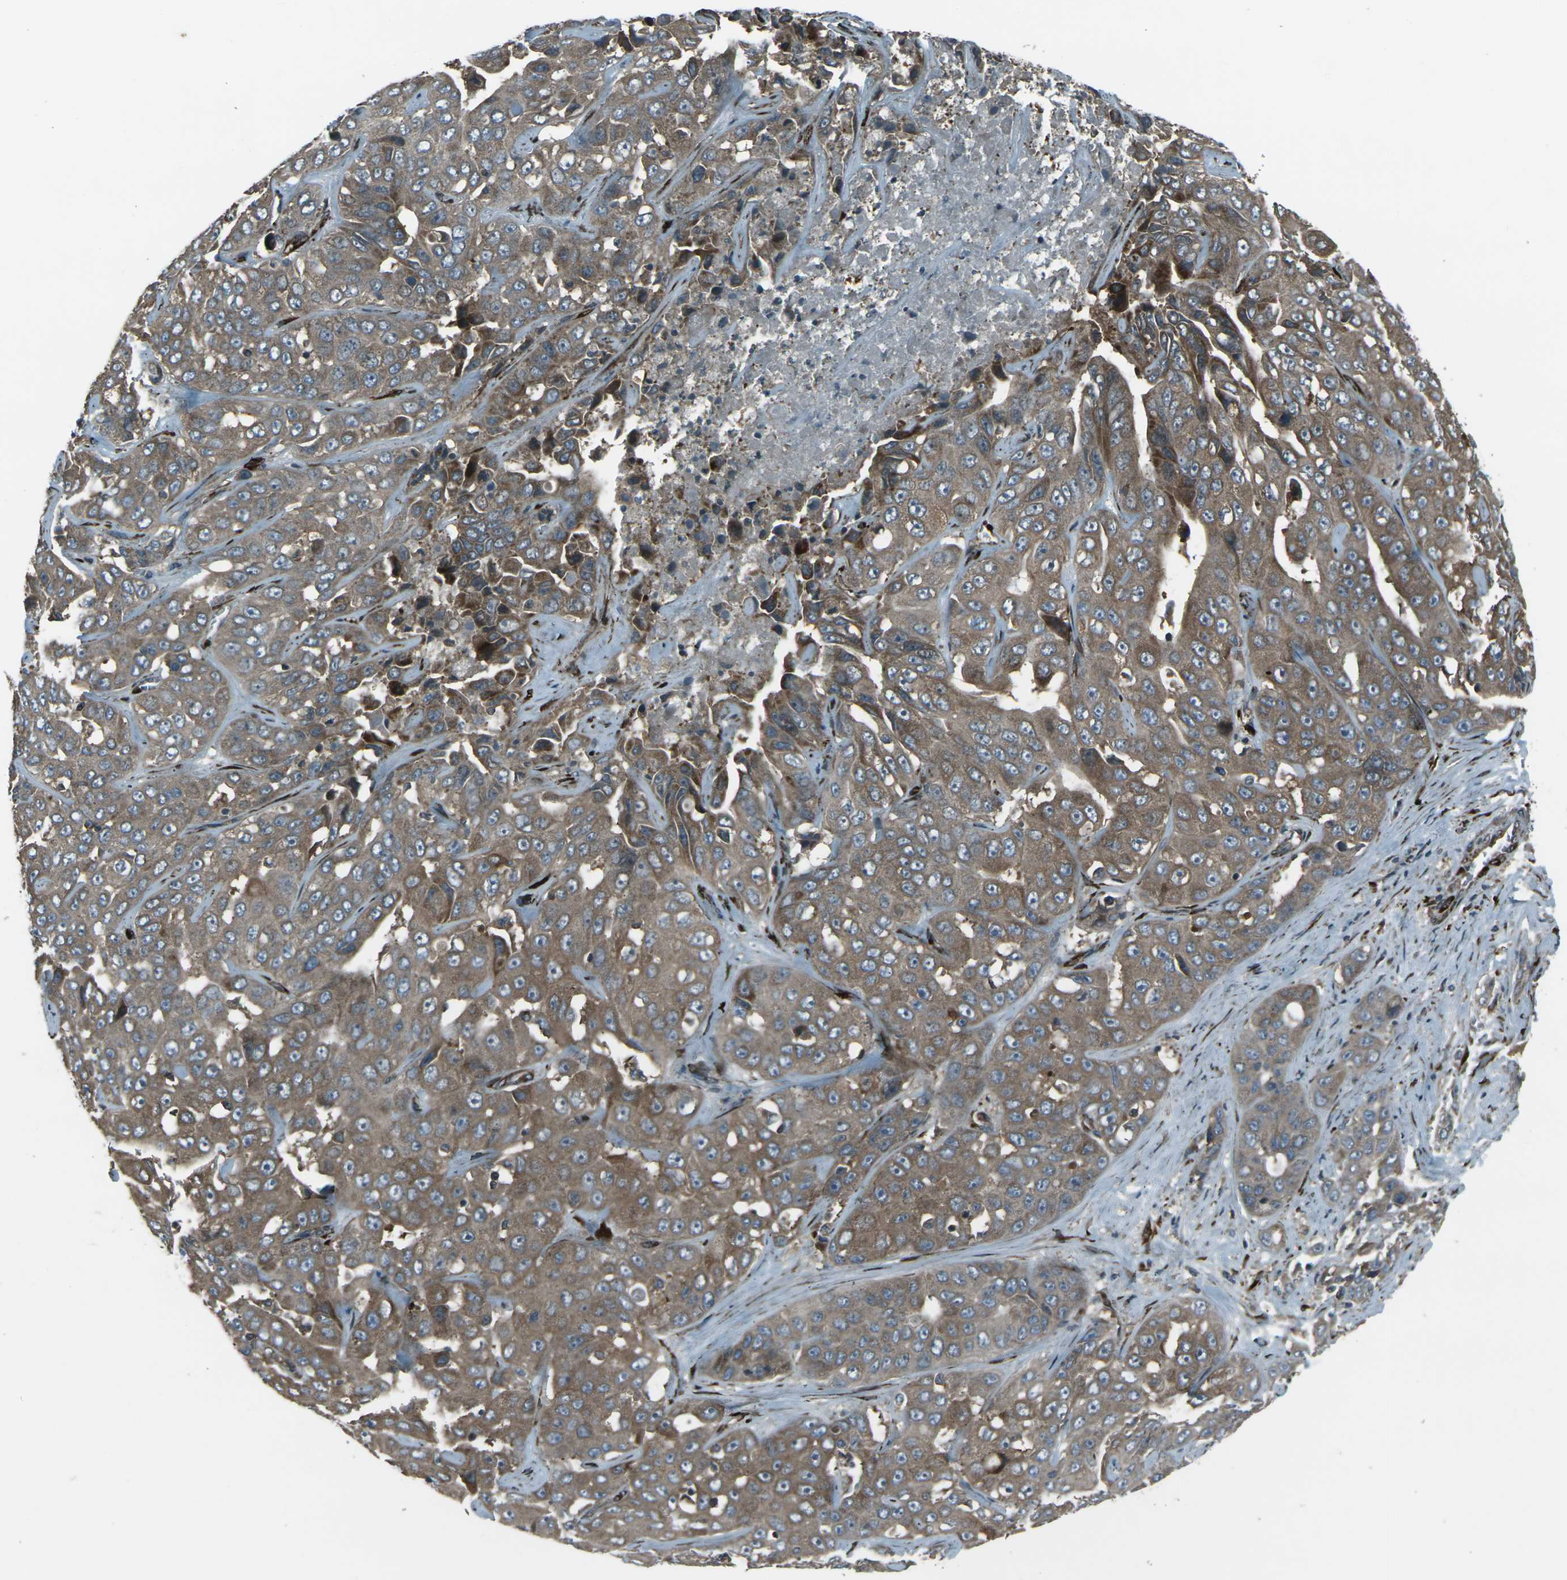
{"staining": {"intensity": "moderate", "quantity": ">75%", "location": "cytoplasmic/membranous"}, "tissue": "liver cancer", "cell_type": "Tumor cells", "image_type": "cancer", "snomed": [{"axis": "morphology", "description": "Cholangiocarcinoma"}, {"axis": "topography", "description": "Liver"}], "caption": "Immunohistochemical staining of human liver cholangiocarcinoma exhibits medium levels of moderate cytoplasmic/membranous expression in approximately >75% of tumor cells.", "gene": "LSMEM1", "patient": {"sex": "female", "age": 52}}